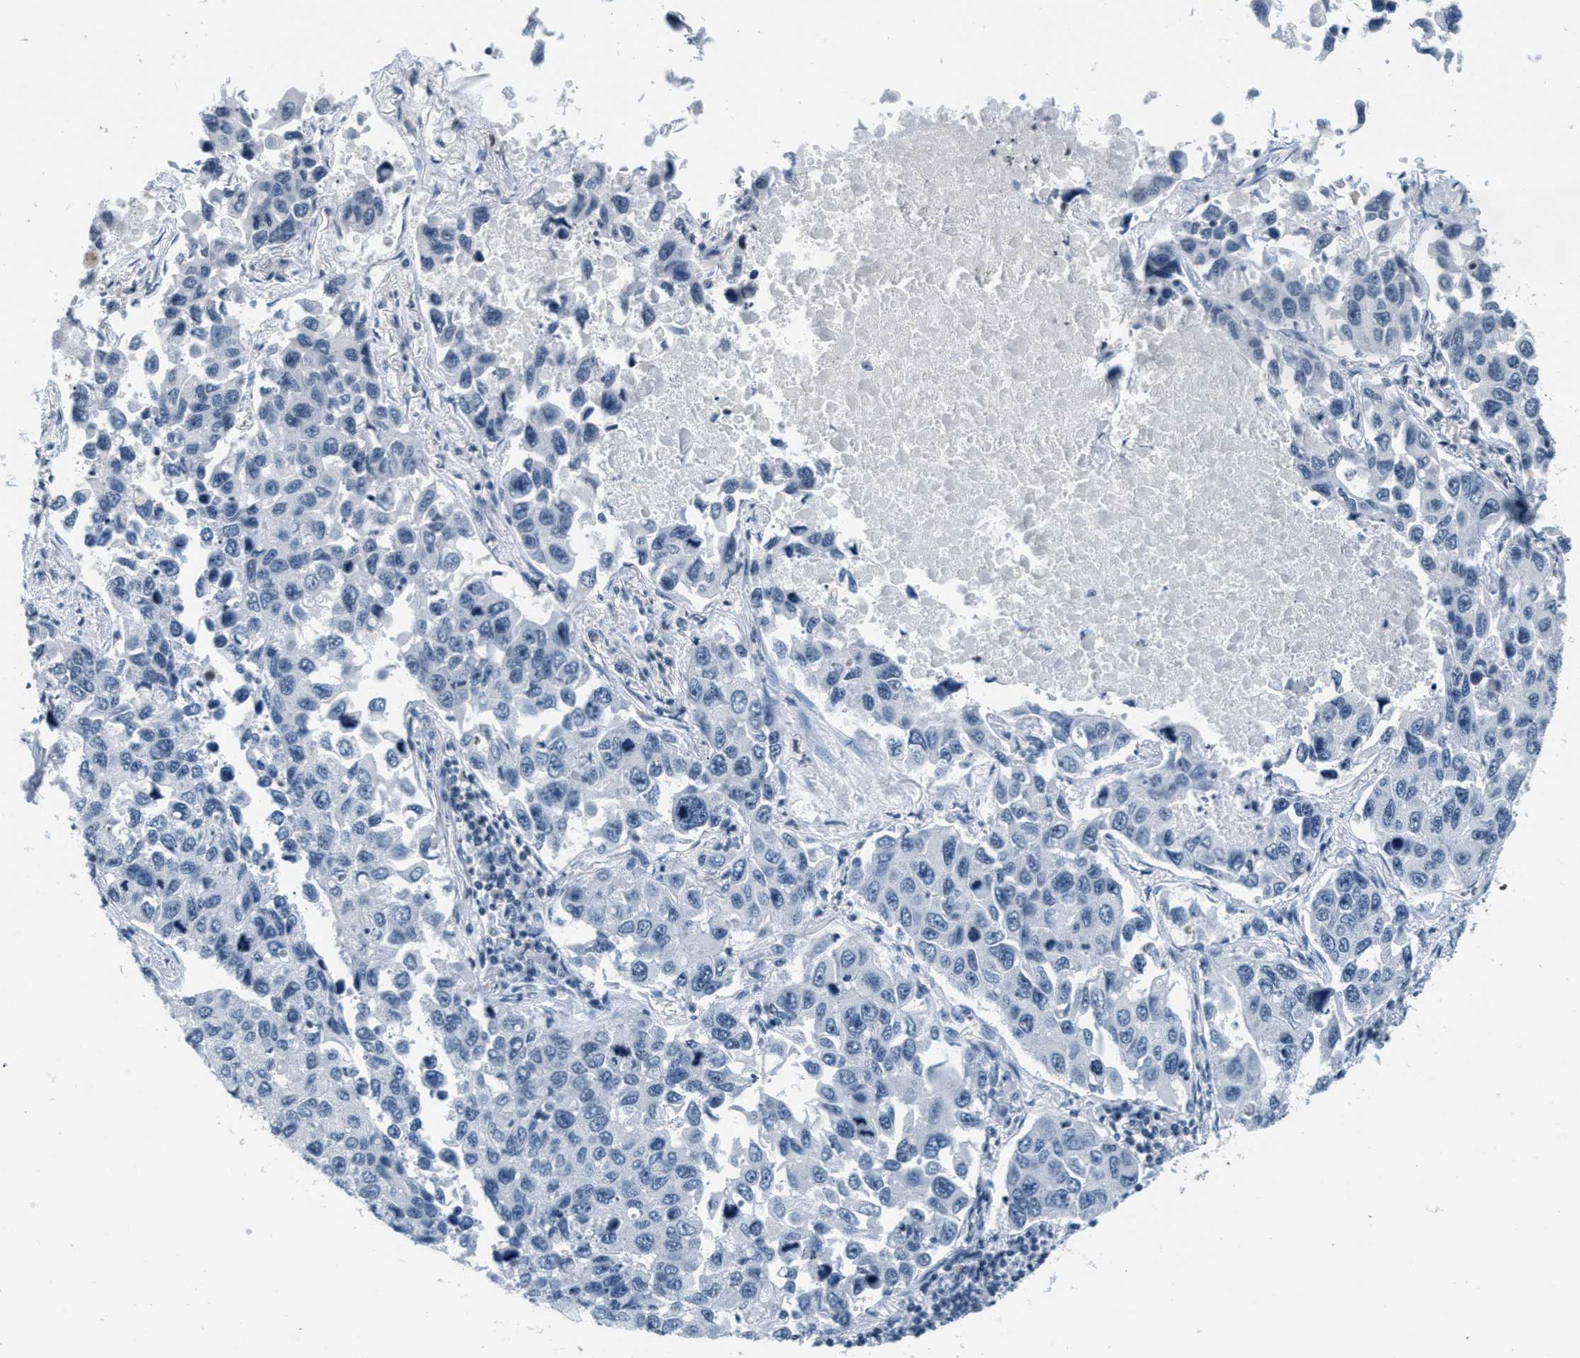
{"staining": {"intensity": "negative", "quantity": "none", "location": "none"}, "tissue": "lung cancer", "cell_type": "Tumor cells", "image_type": "cancer", "snomed": [{"axis": "morphology", "description": "Adenocarcinoma, NOS"}, {"axis": "topography", "description": "Lung"}], "caption": "This is a histopathology image of IHC staining of lung adenocarcinoma, which shows no expression in tumor cells.", "gene": "CA4", "patient": {"sex": "male", "age": 64}}